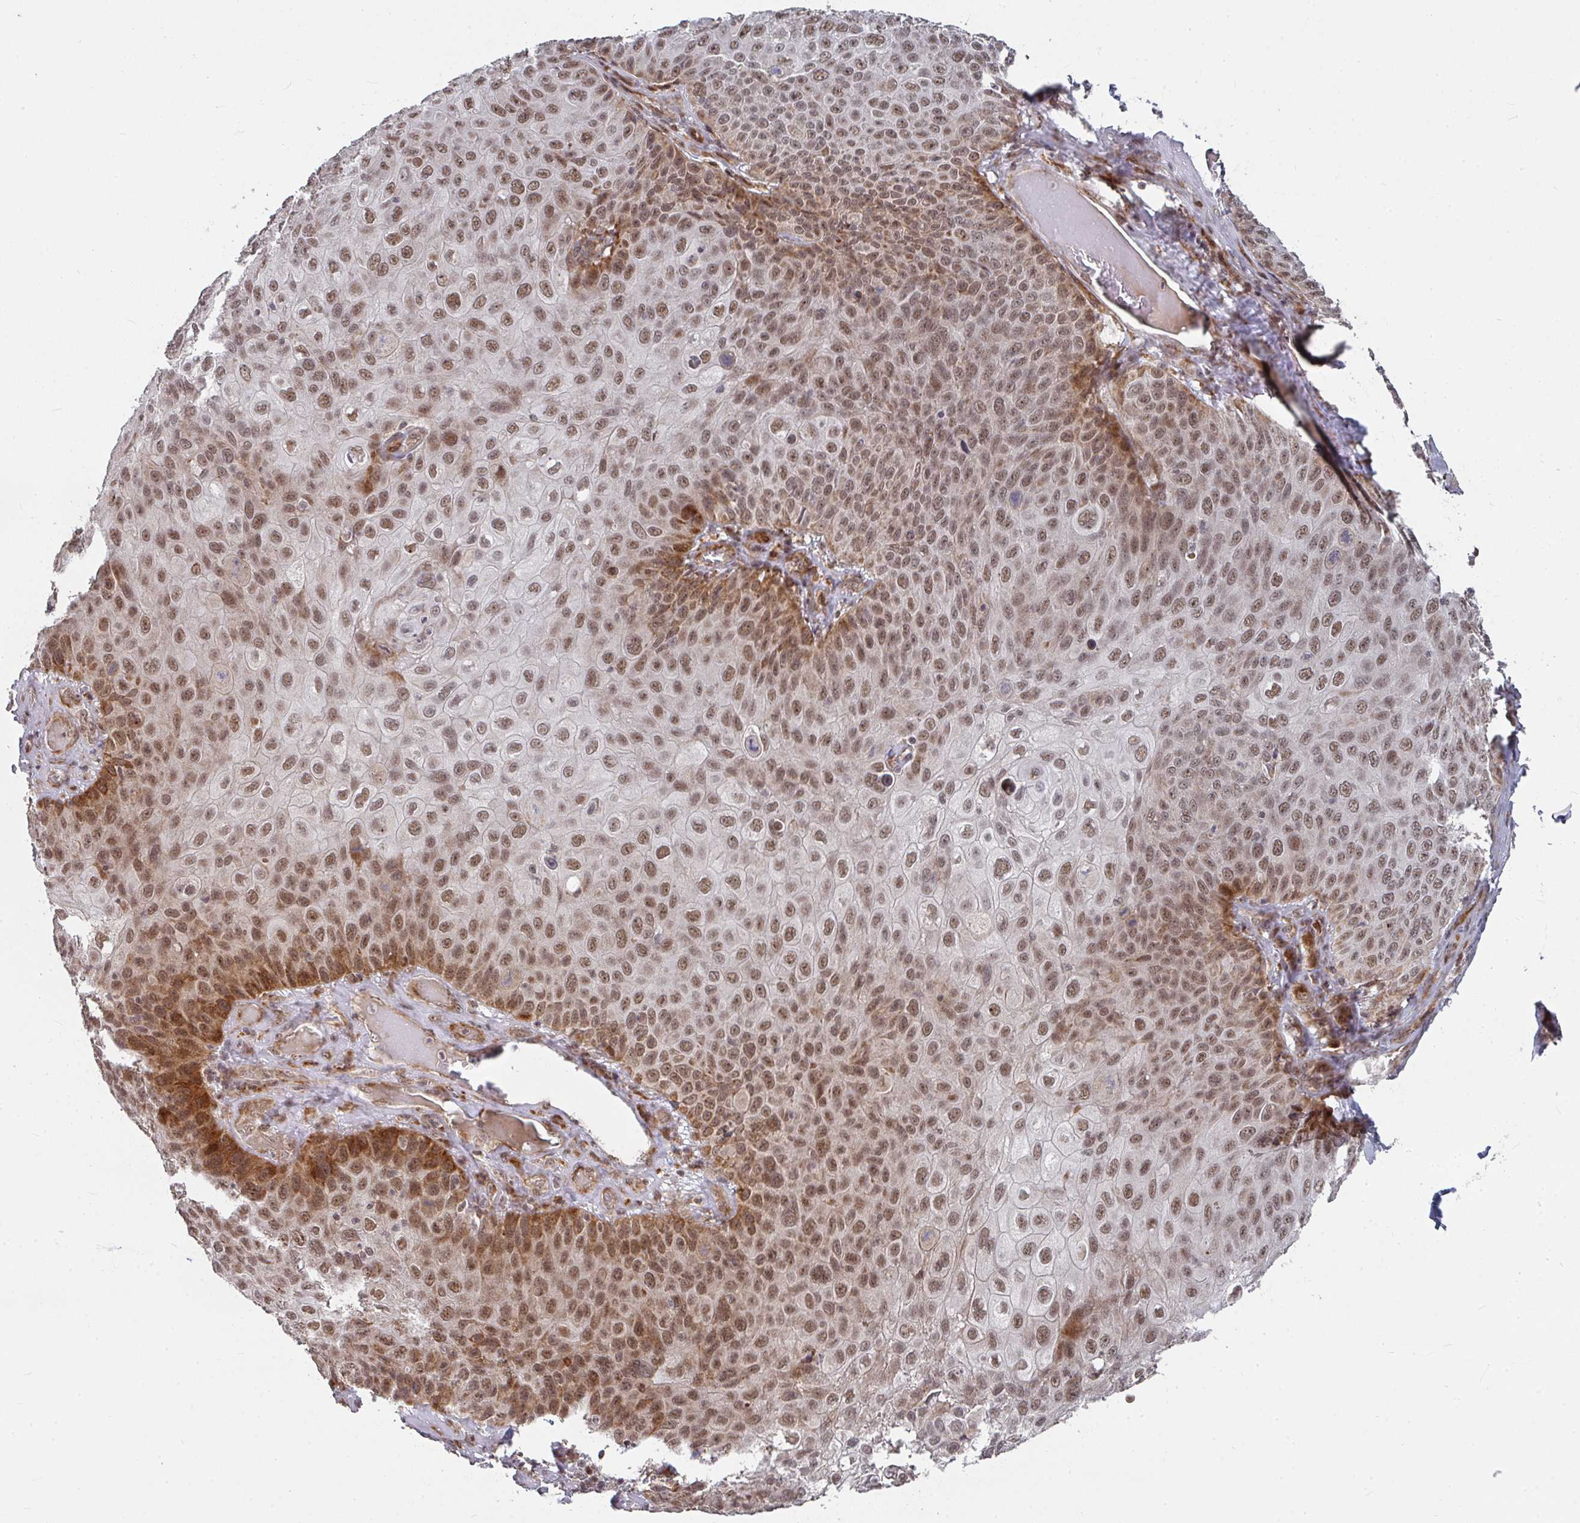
{"staining": {"intensity": "moderate", "quantity": ">75%", "location": "cytoplasmic/membranous,nuclear"}, "tissue": "skin cancer", "cell_type": "Tumor cells", "image_type": "cancer", "snomed": [{"axis": "morphology", "description": "Squamous cell carcinoma, NOS"}, {"axis": "topography", "description": "Skin"}], "caption": "Immunohistochemistry (DAB) staining of skin cancer (squamous cell carcinoma) shows moderate cytoplasmic/membranous and nuclear protein positivity in approximately >75% of tumor cells. (Stains: DAB (3,3'-diaminobenzidine) in brown, nuclei in blue, Microscopy: brightfield microscopy at high magnification).", "gene": "RBBP5", "patient": {"sex": "male", "age": 87}}